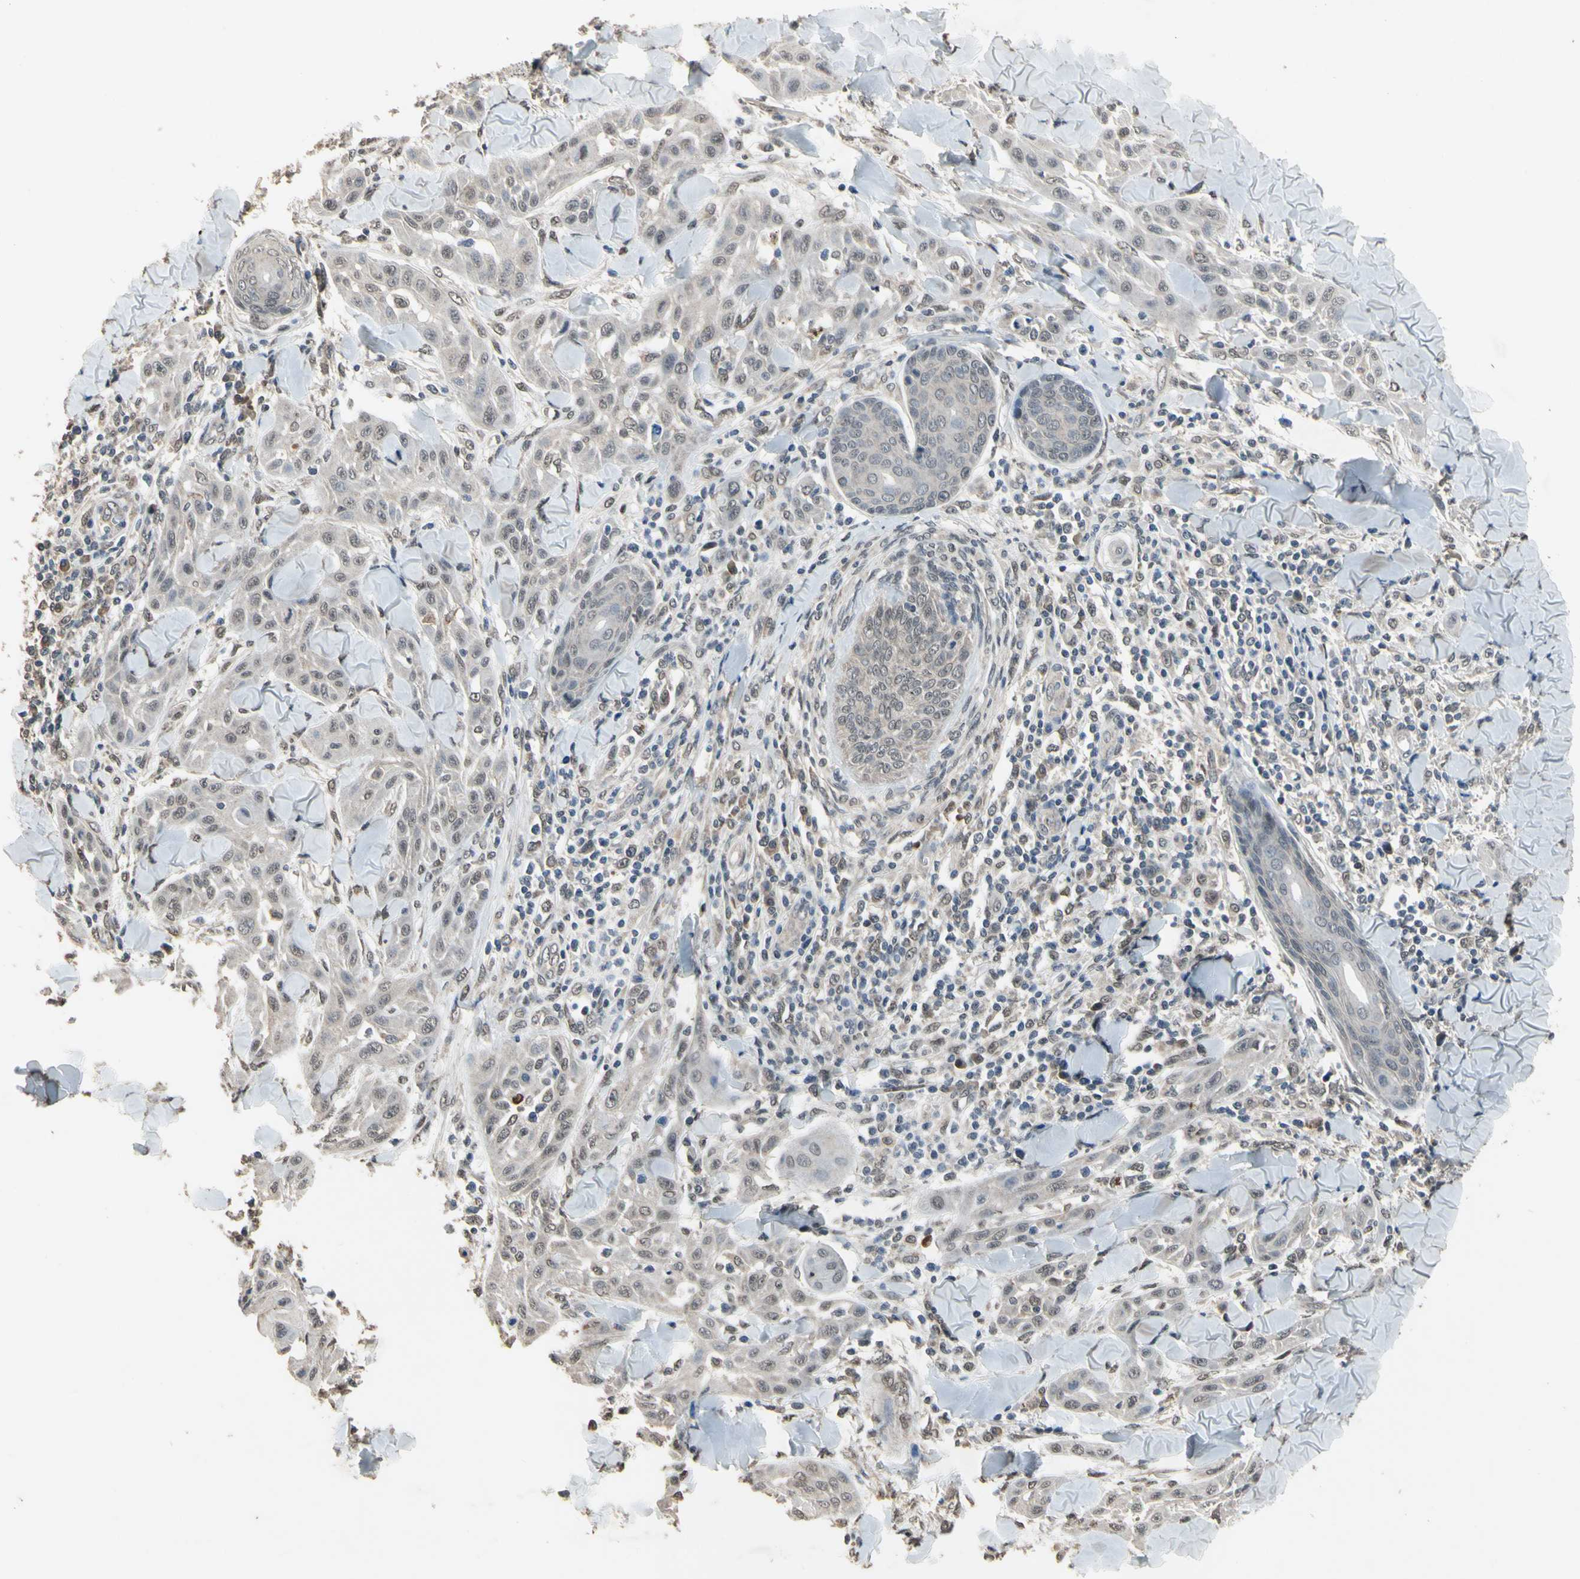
{"staining": {"intensity": "weak", "quantity": "<25%", "location": "cytoplasmic/membranous,nuclear"}, "tissue": "skin cancer", "cell_type": "Tumor cells", "image_type": "cancer", "snomed": [{"axis": "morphology", "description": "Squamous cell carcinoma, NOS"}, {"axis": "topography", "description": "Skin"}], "caption": "This is an immunohistochemistry image of human skin cancer (squamous cell carcinoma). There is no expression in tumor cells.", "gene": "ZNF174", "patient": {"sex": "male", "age": 24}}